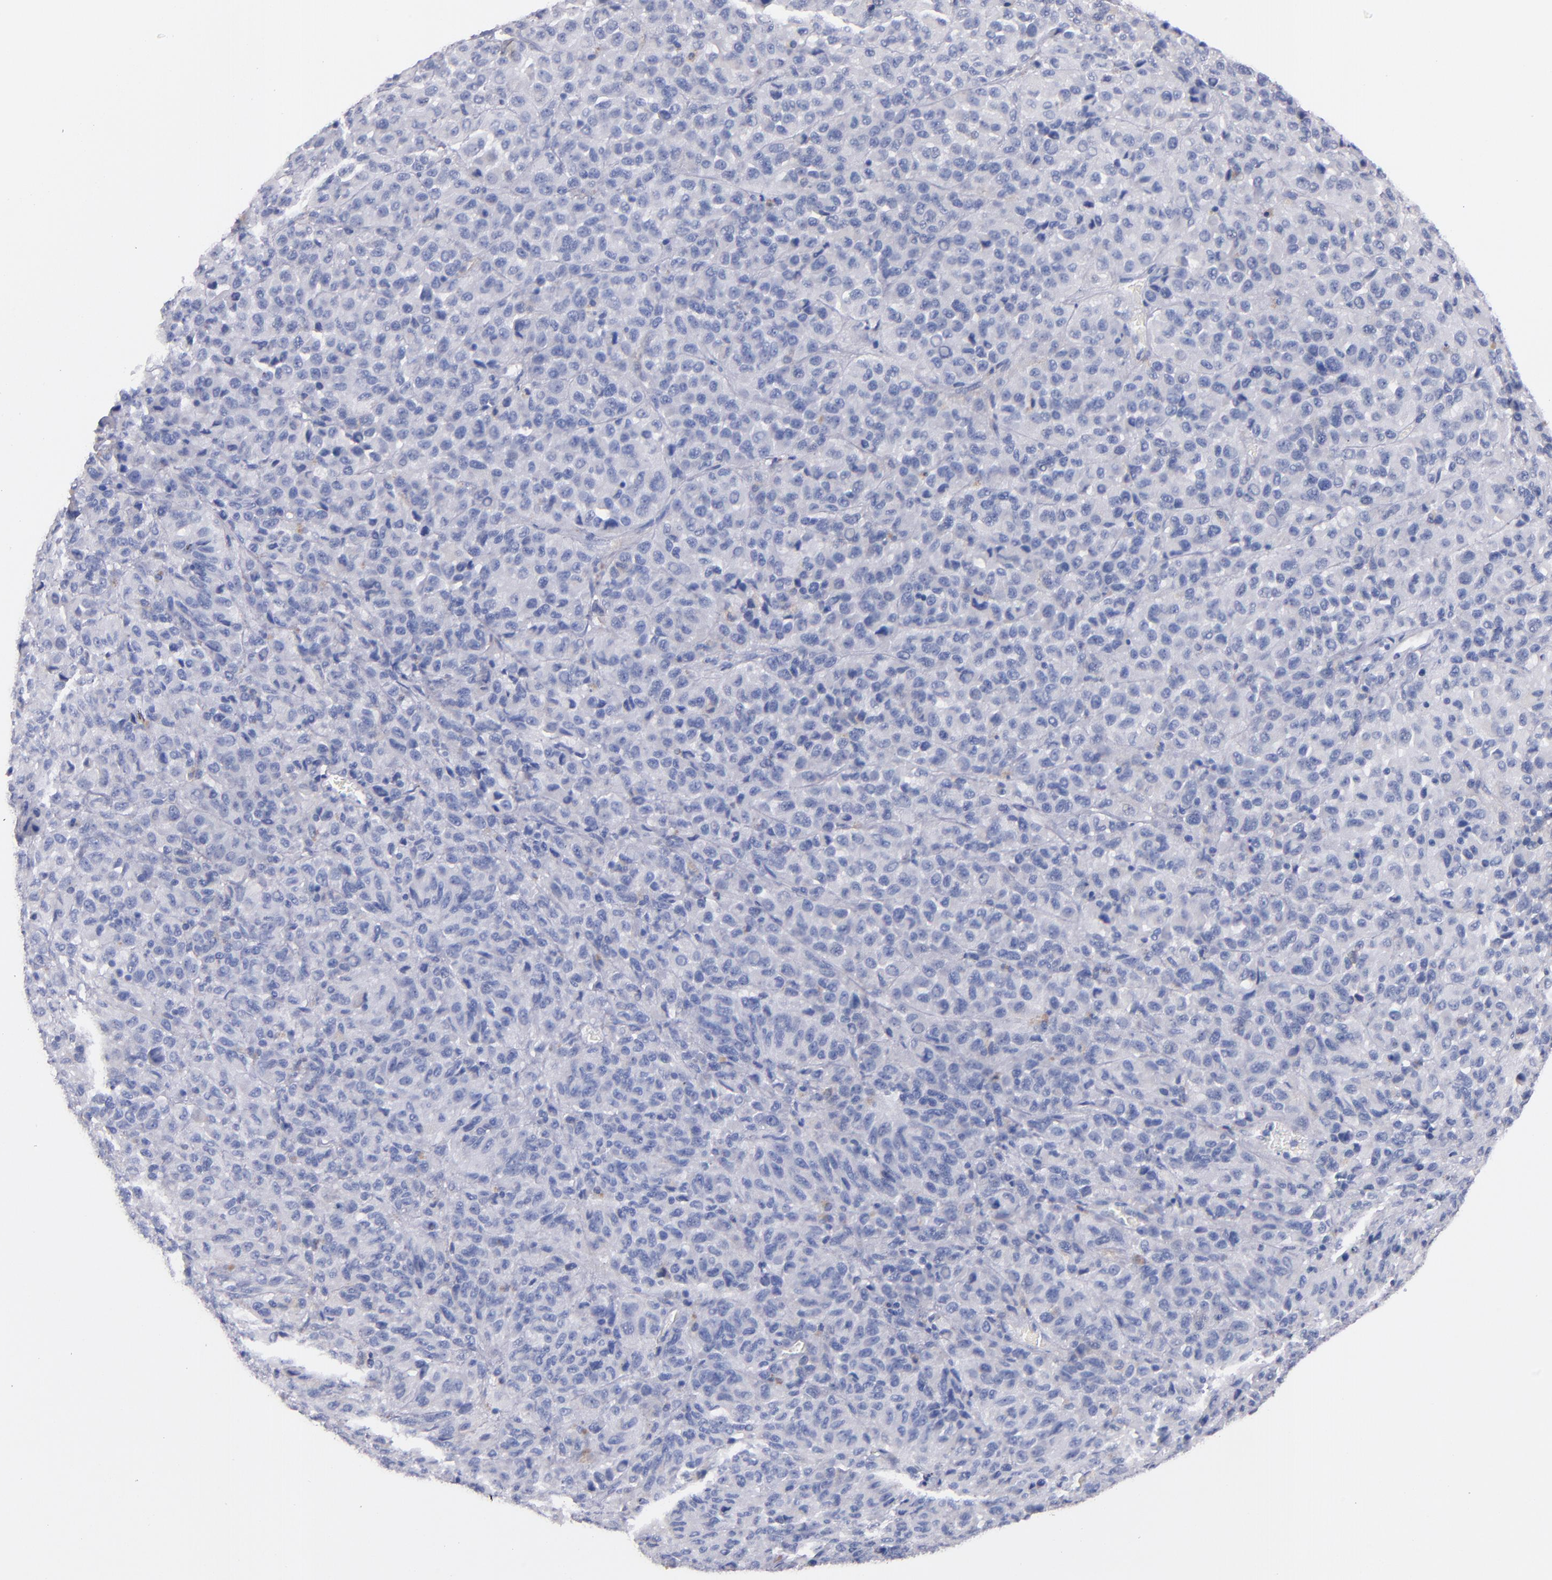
{"staining": {"intensity": "weak", "quantity": "<25%", "location": "cytoplasmic/membranous"}, "tissue": "melanoma", "cell_type": "Tumor cells", "image_type": "cancer", "snomed": [{"axis": "morphology", "description": "Malignant melanoma, Metastatic site"}, {"axis": "topography", "description": "Lung"}], "caption": "This is an IHC photomicrograph of human malignant melanoma (metastatic site). There is no expression in tumor cells.", "gene": "KIT", "patient": {"sex": "male", "age": 64}}